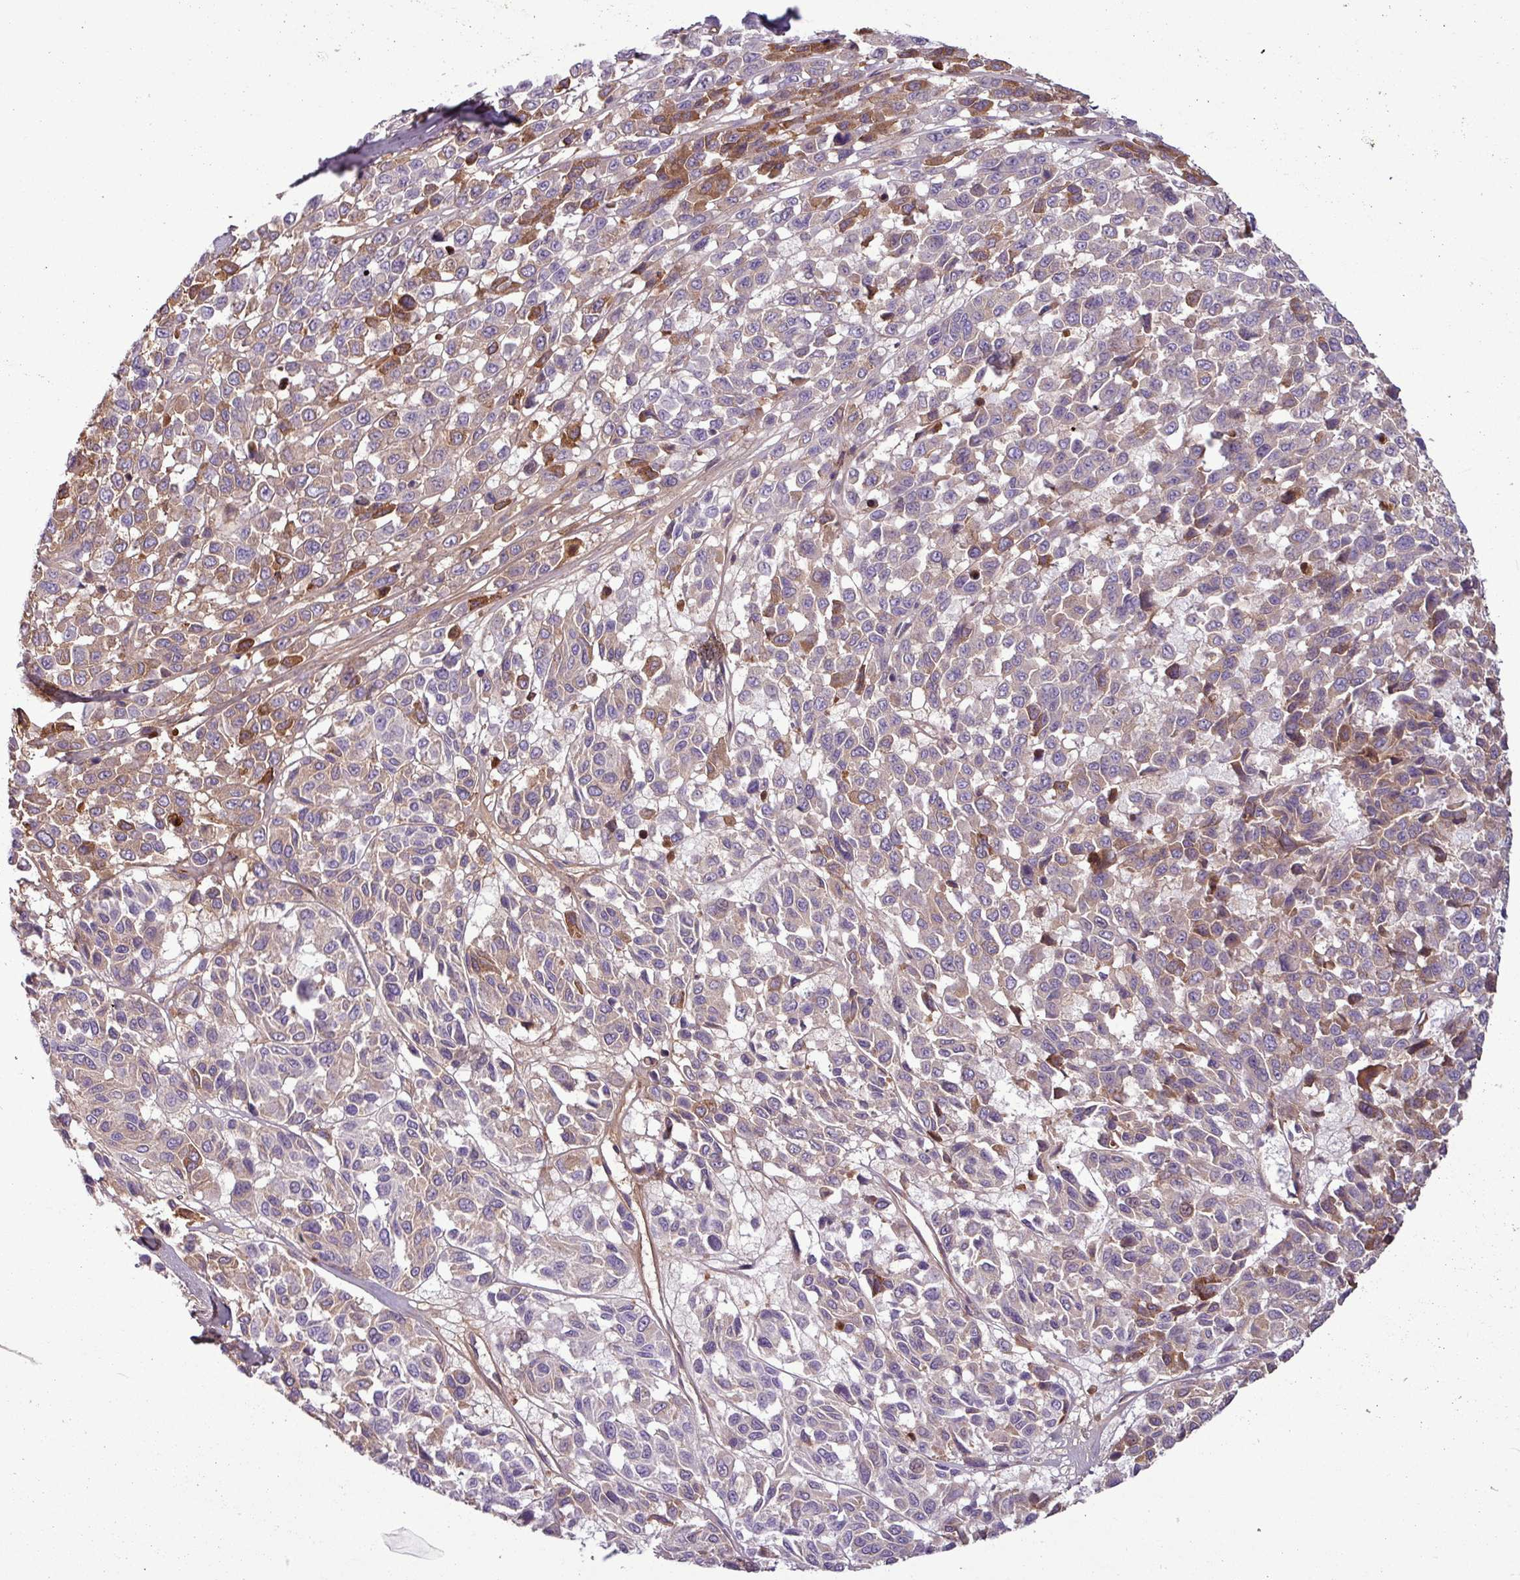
{"staining": {"intensity": "moderate", "quantity": "<25%", "location": "cytoplasmic/membranous"}, "tissue": "melanoma", "cell_type": "Tumor cells", "image_type": "cancer", "snomed": [{"axis": "morphology", "description": "Malignant melanoma, NOS"}, {"axis": "topography", "description": "Skin"}], "caption": "Moderate cytoplasmic/membranous staining for a protein is seen in approximately <25% of tumor cells of melanoma using IHC.", "gene": "C4B", "patient": {"sex": "female", "age": 66}}